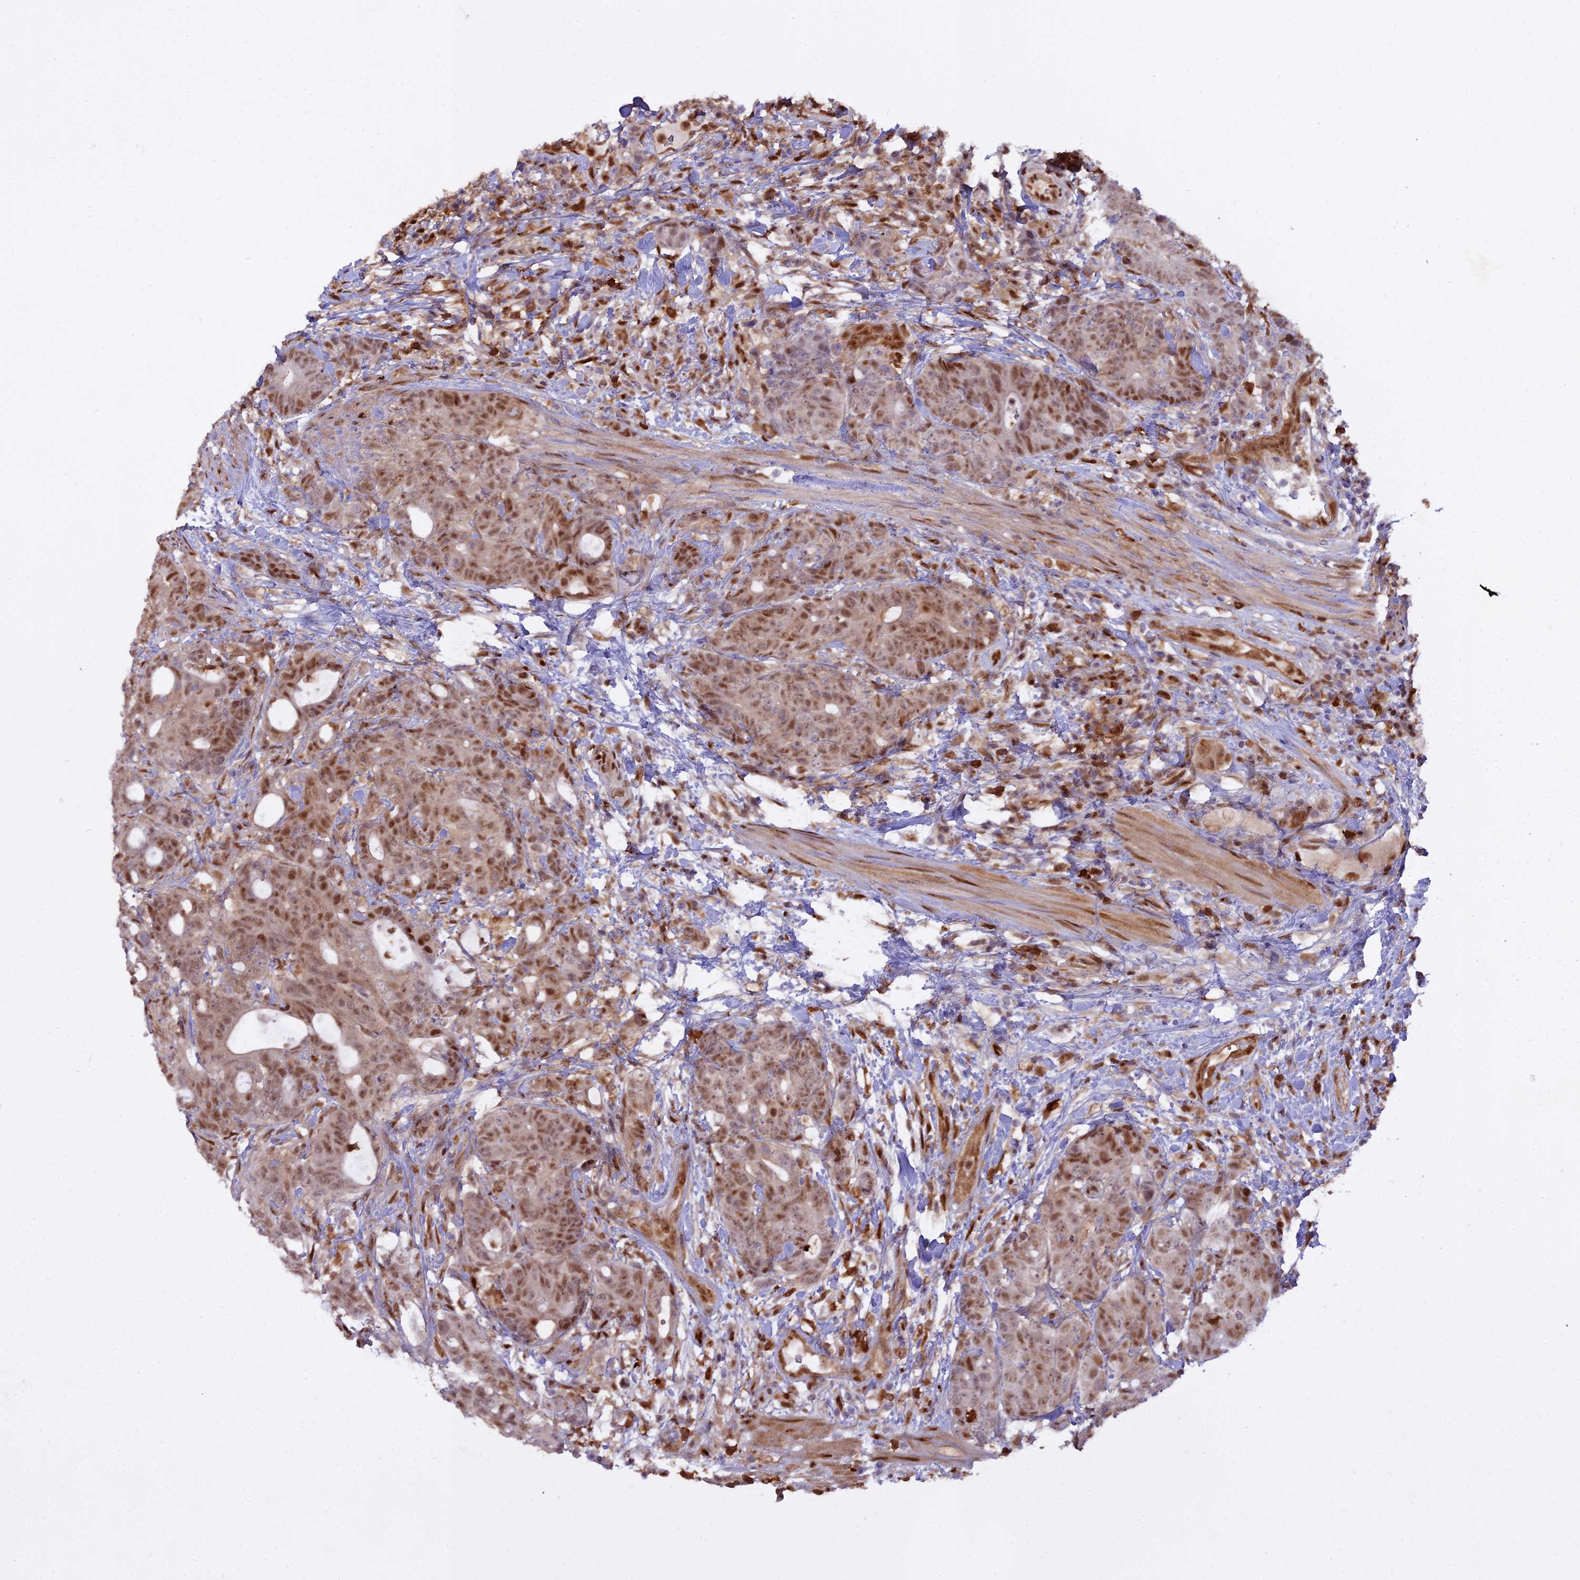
{"staining": {"intensity": "moderate", "quantity": ">75%", "location": "nuclear"}, "tissue": "colorectal cancer", "cell_type": "Tumor cells", "image_type": "cancer", "snomed": [{"axis": "morphology", "description": "Adenocarcinoma, NOS"}, {"axis": "topography", "description": "Colon"}], "caption": "Human colorectal cancer (adenocarcinoma) stained for a protein (brown) reveals moderate nuclear positive expression in approximately >75% of tumor cells.", "gene": "NPEPL1", "patient": {"sex": "female", "age": 82}}